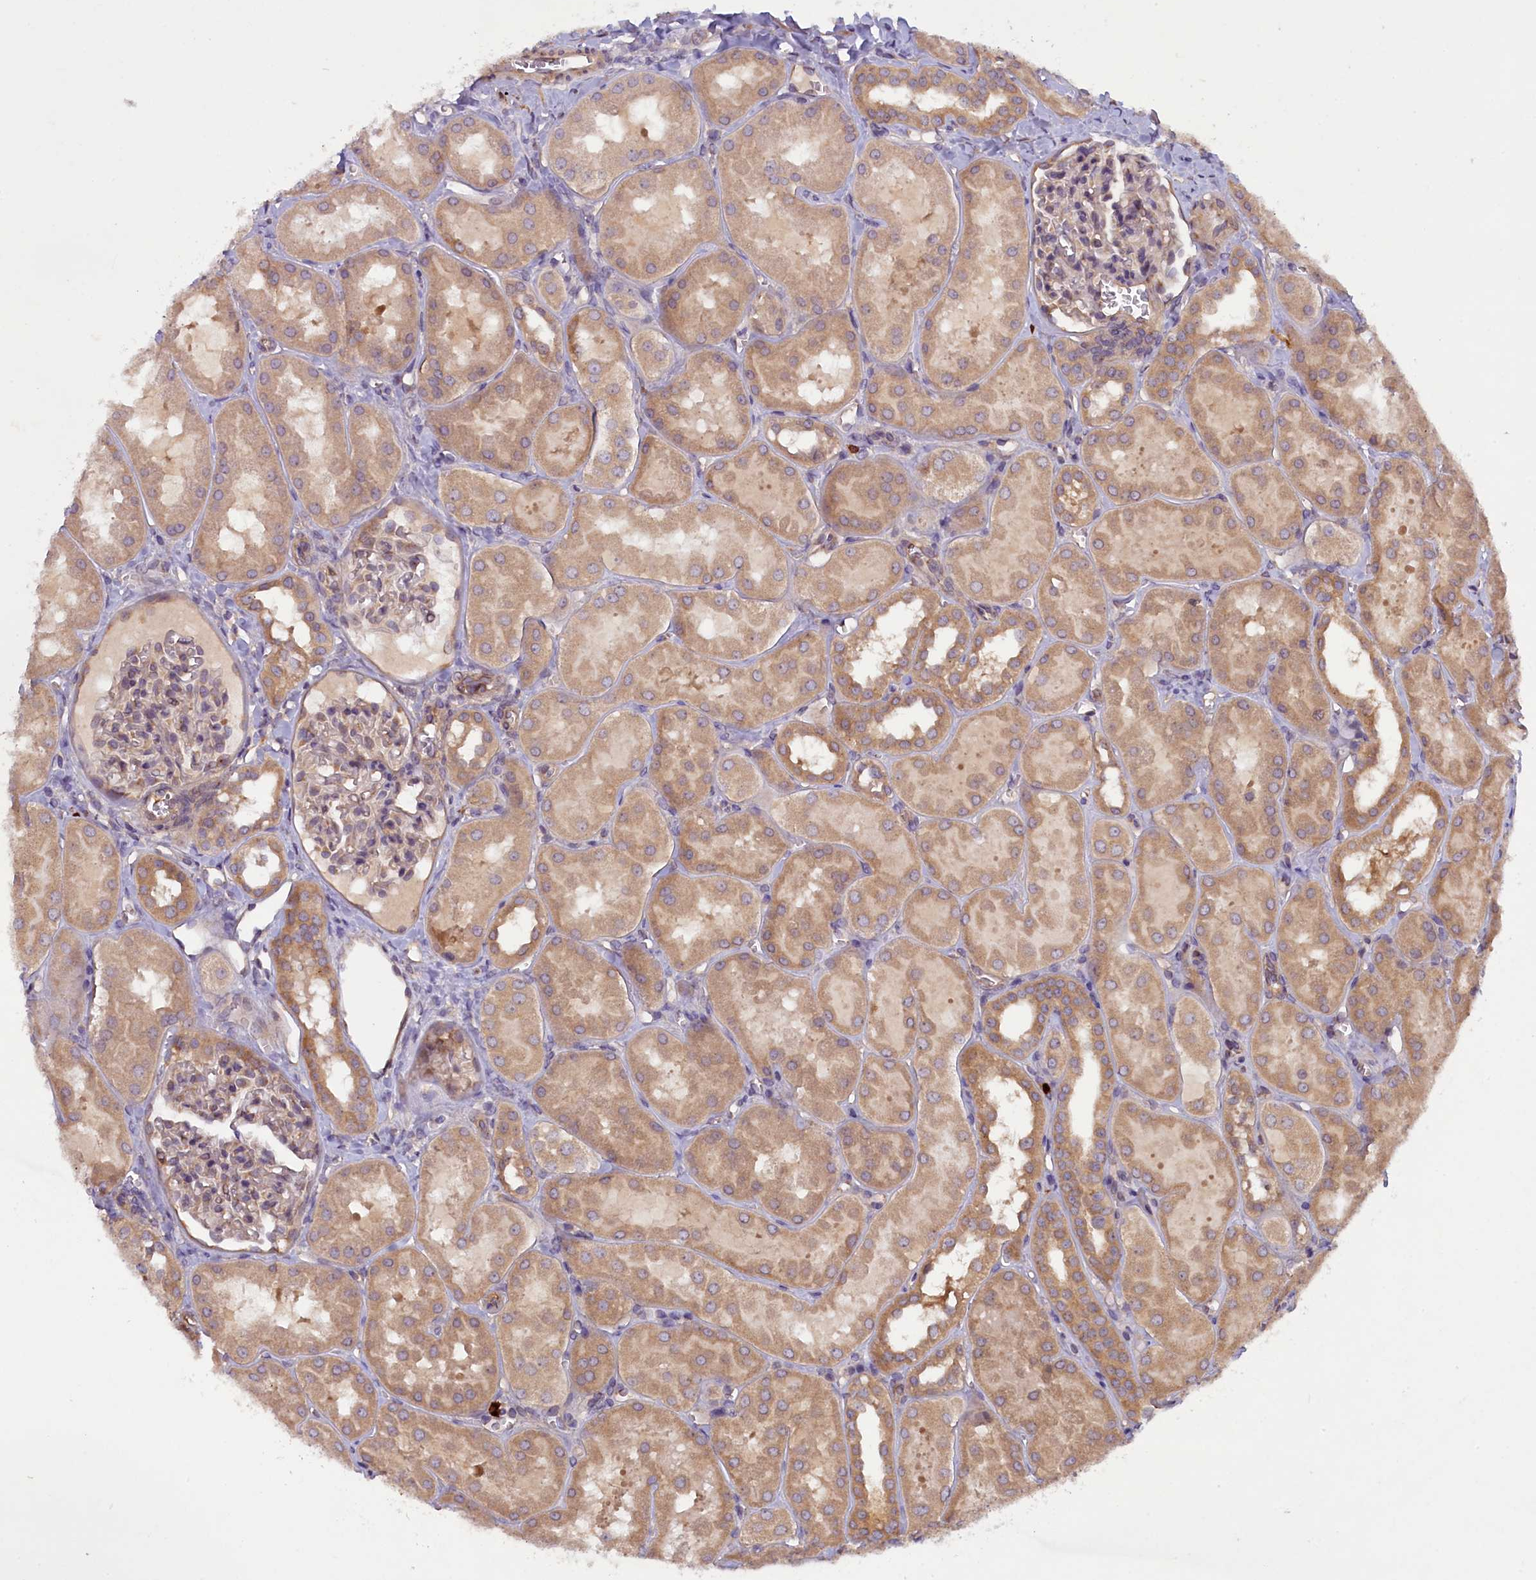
{"staining": {"intensity": "weak", "quantity": "<25%", "location": "cytoplasmic/membranous"}, "tissue": "kidney", "cell_type": "Cells in glomeruli", "image_type": "normal", "snomed": [{"axis": "morphology", "description": "Normal tissue, NOS"}, {"axis": "topography", "description": "Kidney"}, {"axis": "topography", "description": "Urinary bladder"}], "caption": "Immunohistochemistry image of benign kidney: kidney stained with DAB reveals no significant protein positivity in cells in glomeruli.", "gene": "CCDC9B", "patient": {"sex": "male", "age": 16}}